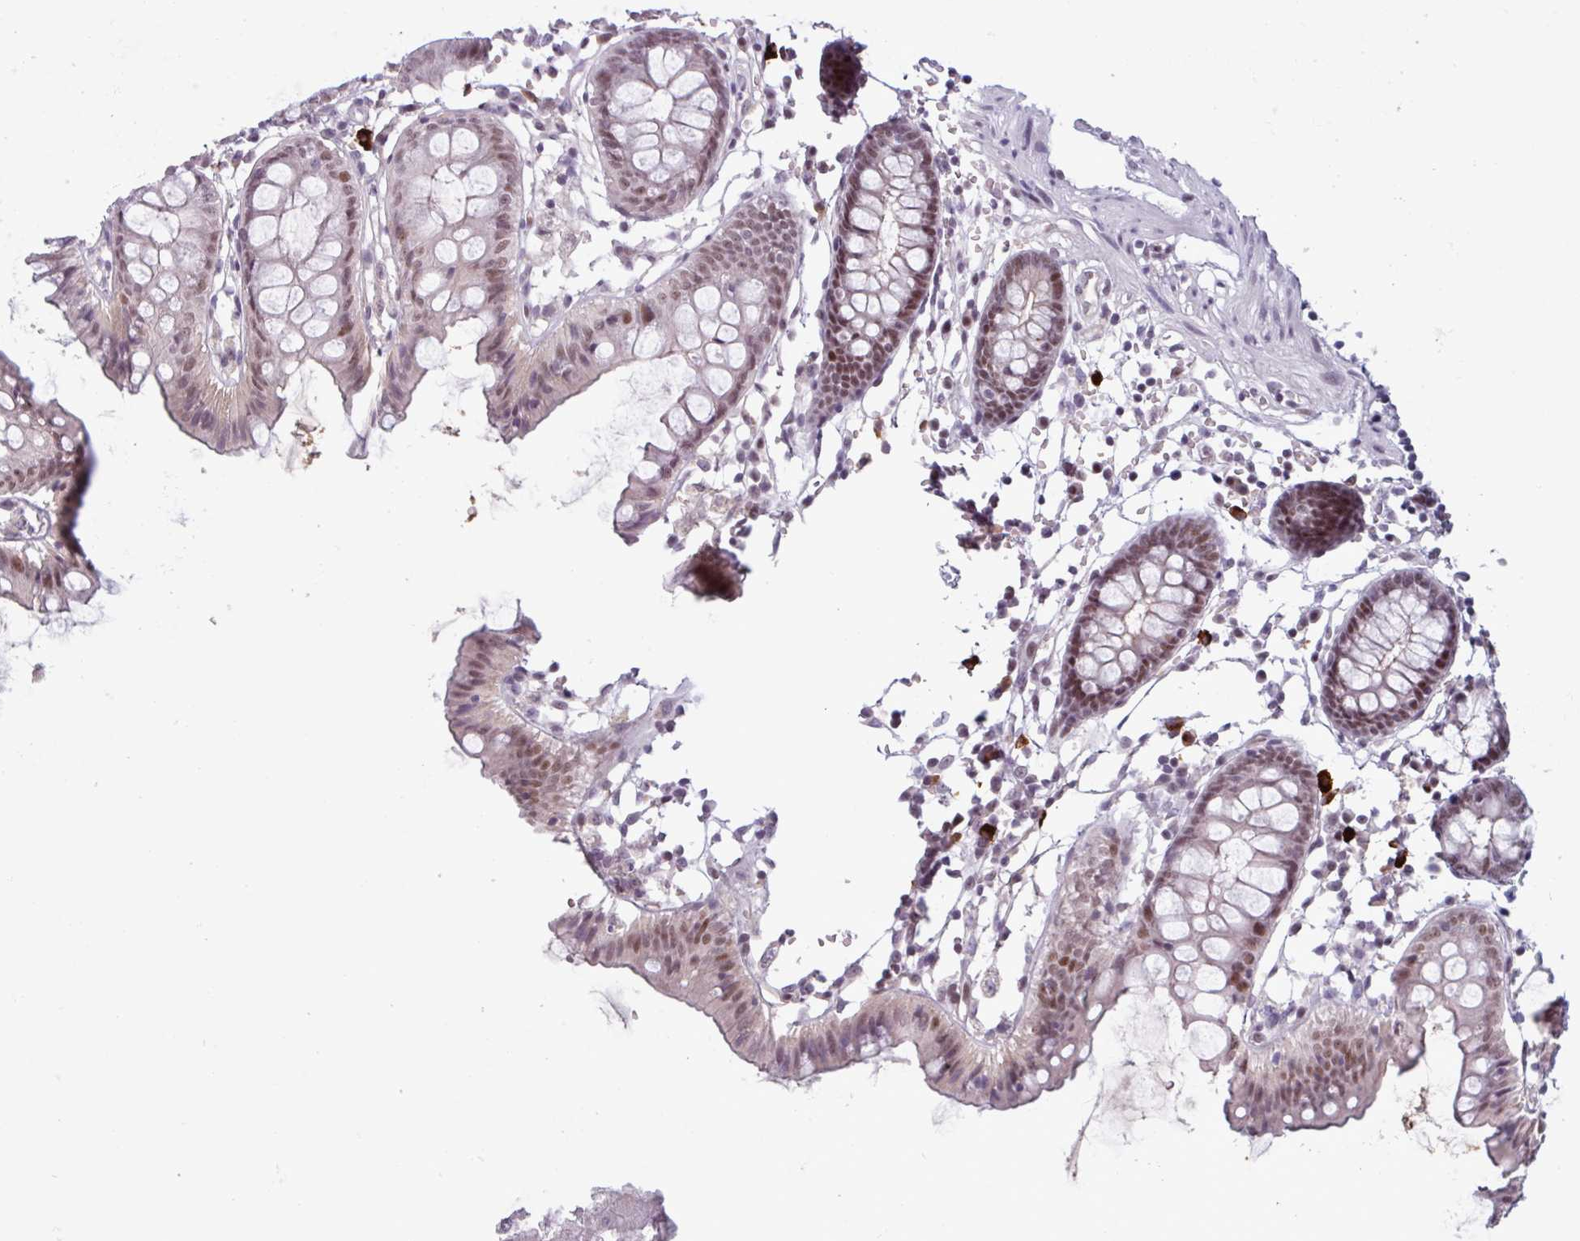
{"staining": {"intensity": "negative", "quantity": "none", "location": "none"}, "tissue": "colon", "cell_type": "Endothelial cells", "image_type": "normal", "snomed": [{"axis": "morphology", "description": "Normal tissue, NOS"}, {"axis": "topography", "description": "Colon"}], "caption": "The IHC photomicrograph has no significant staining in endothelial cells of colon. (Brightfield microscopy of DAB IHC at high magnification).", "gene": "ZNF575", "patient": {"sex": "female", "age": 84}}